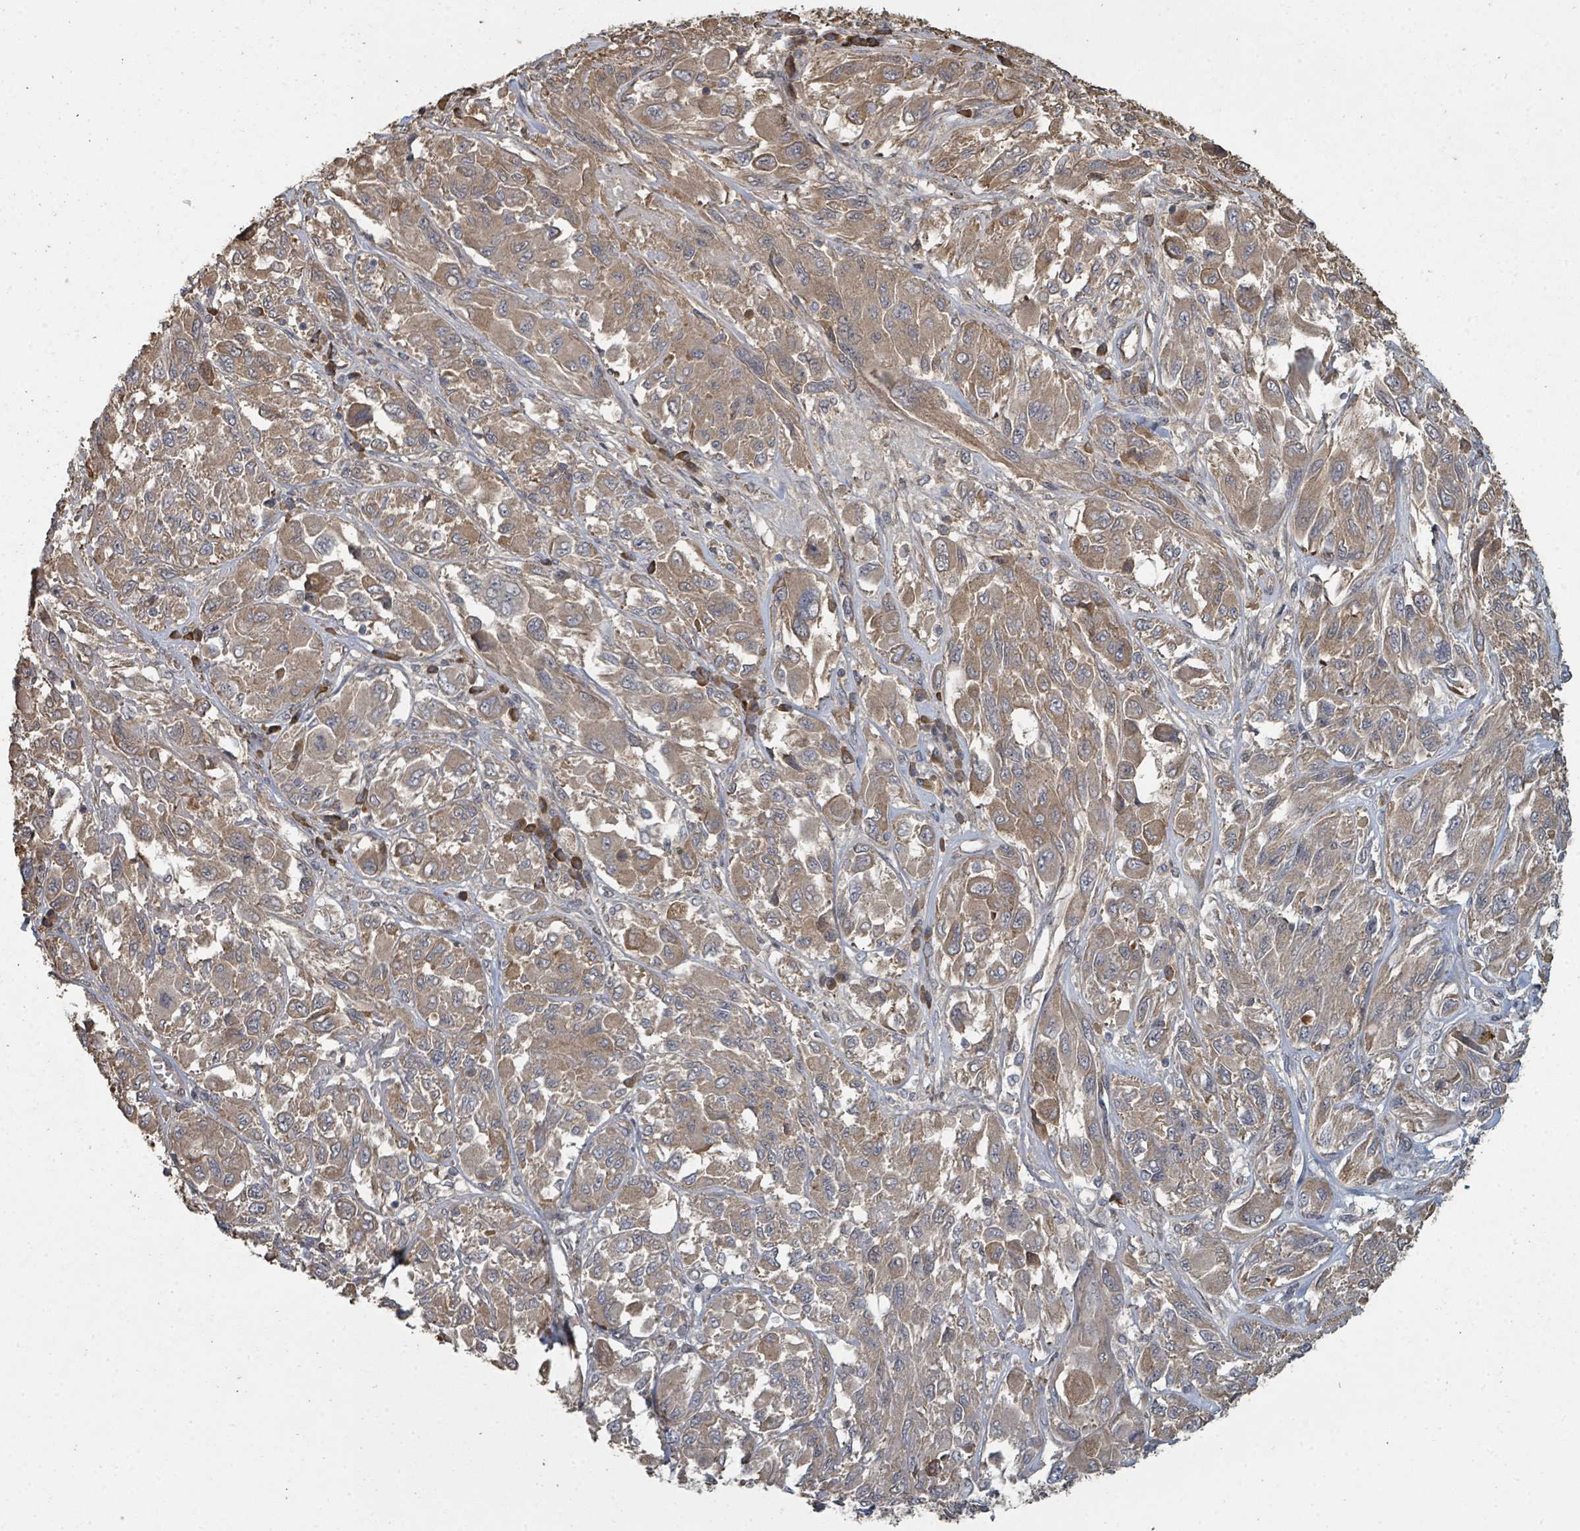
{"staining": {"intensity": "moderate", "quantity": ">75%", "location": "cytoplasmic/membranous"}, "tissue": "melanoma", "cell_type": "Tumor cells", "image_type": "cancer", "snomed": [{"axis": "morphology", "description": "Malignant melanoma, NOS"}, {"axis": "topography", "description": "Skin"}], "caption": "Immunohistochemistry (IHC) (DAB (3,3'-diaminobenzidine)) staining of melanoma displays moderate cytoplasmic/membranous protein expression in approximately >75% of tumor cells. The protein is stained brown, and the nuclei are stained in blue (DAB (3,3'-diaminobenzidine) IHC with brightfield microscopy, high magnification).", "gene": "WDFY1", "patient": {"sex": "female", "age": 91}}